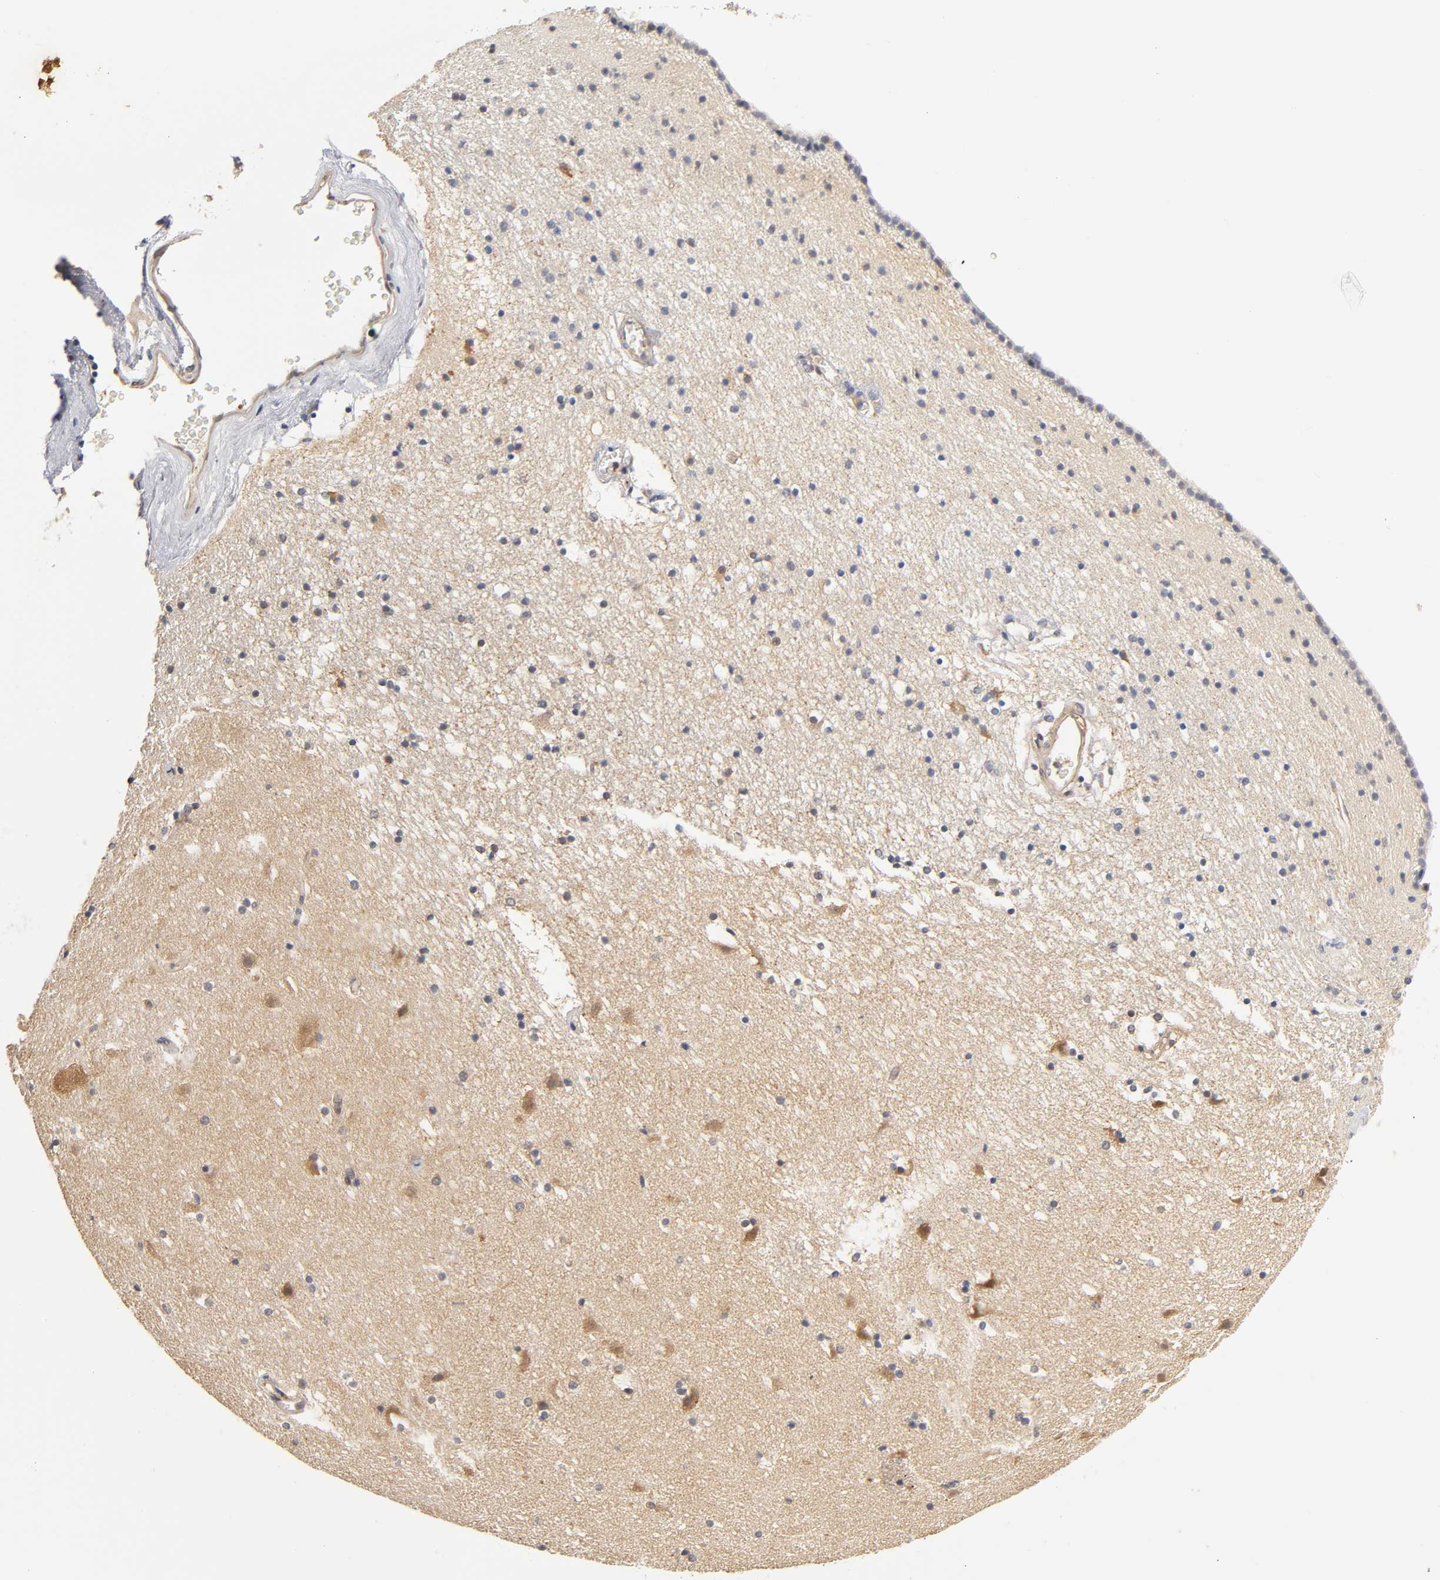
{"staining": {"intensity": "negative", "quantity": "none", "location": "none"}, "tissue": "caudate", "cell_type": "Glial cells", "image_type": "normal", "snomed": [{"axis": "morphology", "description": "Normal tissue, NOS"}, {"axis": "topography", "description": "Lateral ventricle wall"}], "caption": "Histopathology image shows no significant protein expression in glial cells of benign caudate.", "gene": "PDE5A", "patient": {"sex": "male", "age": 45}}